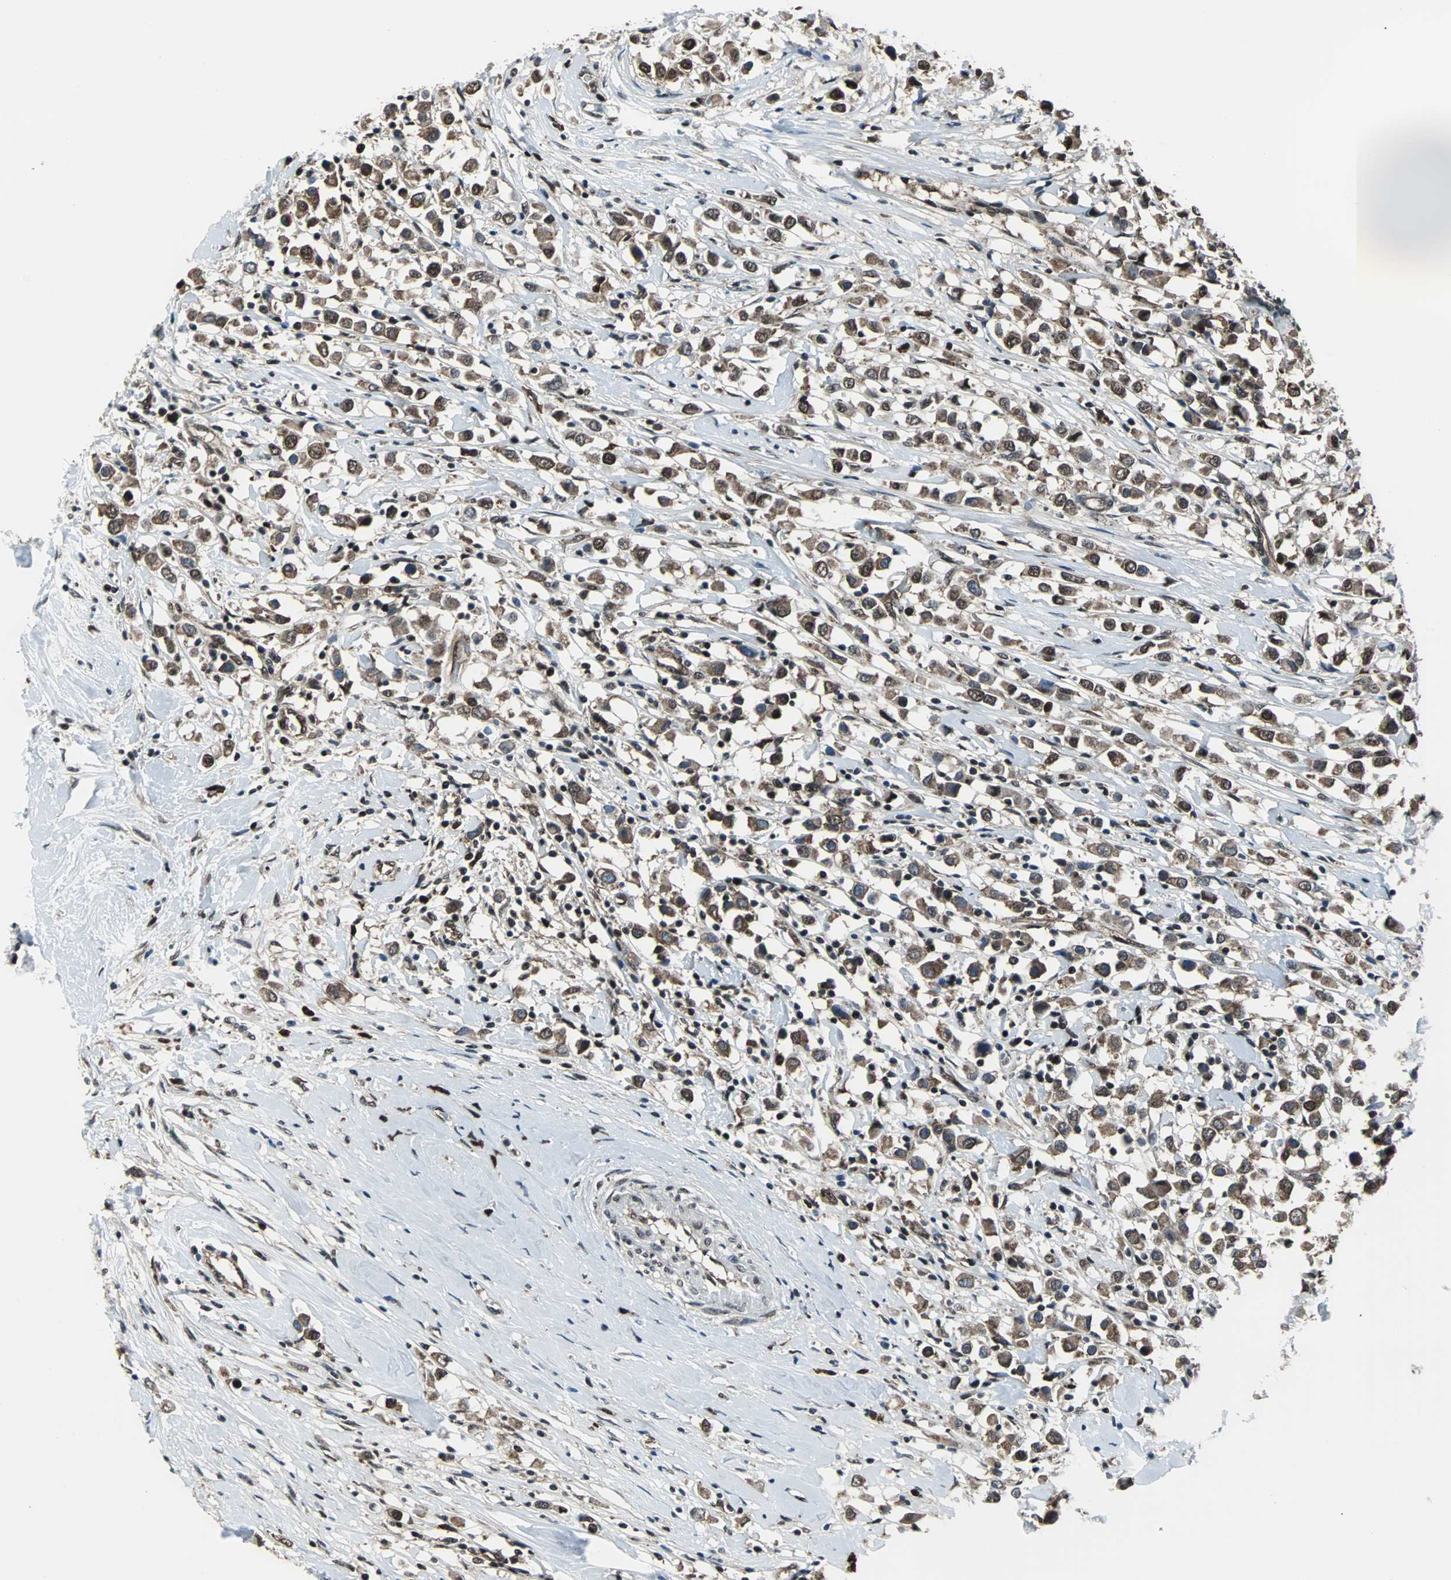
{"staining": {"intensity": "strong", "quantity": ">75%", "location": "cytoplasmic/membranous,nuclear"}, "tissue": "breast cancer", "cell_type": "Tumor cells", "image_type": "cancer", "snomed": [{"axis": "morphology", "description": "Duct carcinoma"}, {"axis": "topography", "description": "Breast"}], "caption": "DAB (3,3'-diaminobenzidine) immunohistochemical staining of breast cancer demonstrates strong cytoplasmic/membranous and nuclear protein expression in about >75% of tumor cells.", "gene": "VCP", "patient": {"sex": "female", "age": 61}}